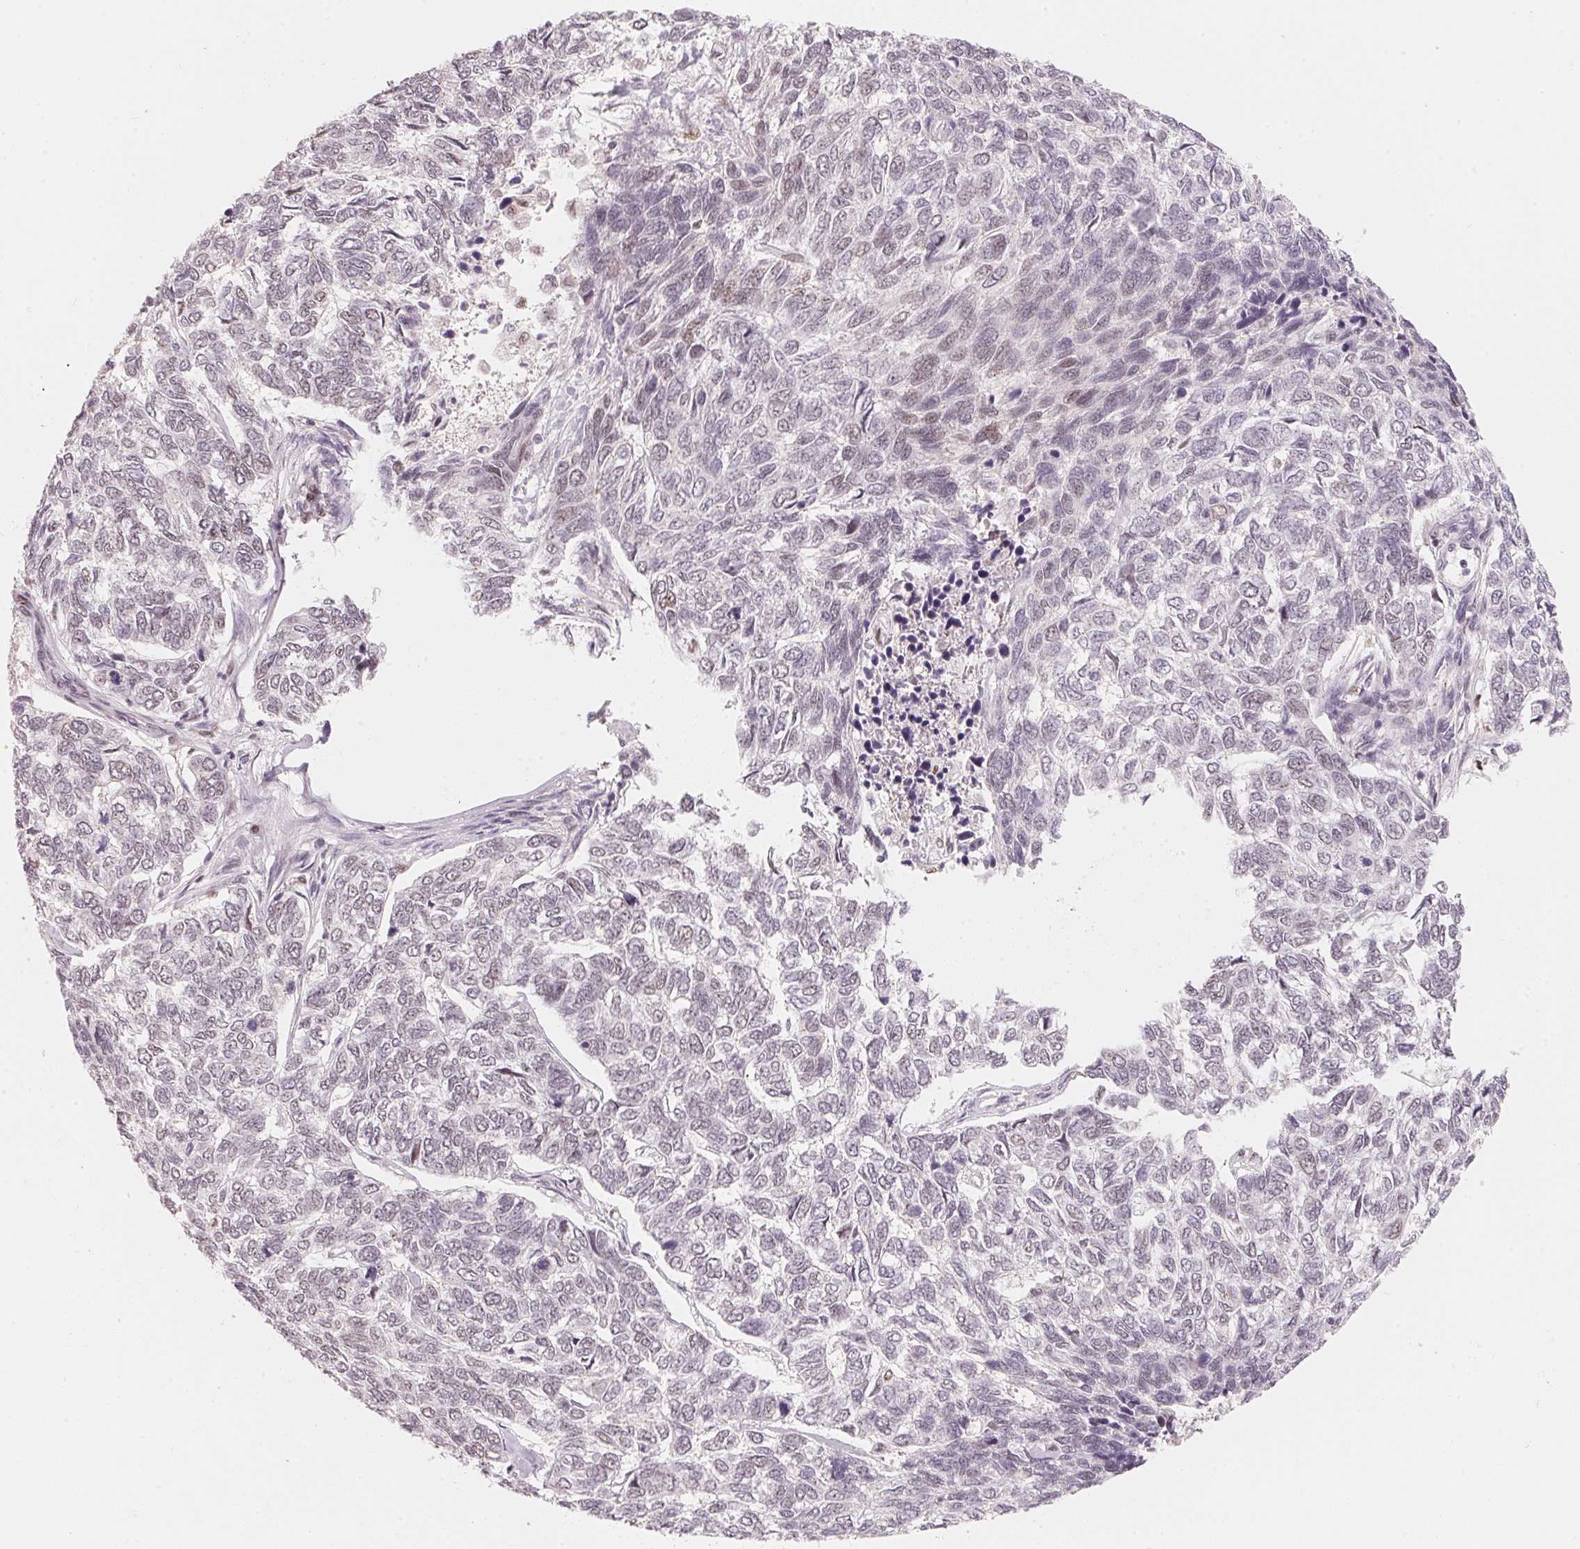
{"staining": {"intensity": "negative", "quantity": "none", "location": "none"}, "tissue": "skin cancer", "cell_type": "Tumor cells", "image_type": "cancer", "snomed": [{"axis": "morphology", "description": "Basal cell carcinoma"}, {"axis": "topography", "description": "Skin"}], "caption": "An immunohistochemistry image of skin basal cell carcinoma is shown. There is no staining in tumor cells of skin basal cell carcinoma. (IHC, brightfield microscopy, high magnification).", "gene": "ARHGAP22", "patient": {"sex": "female", "age": 65}}